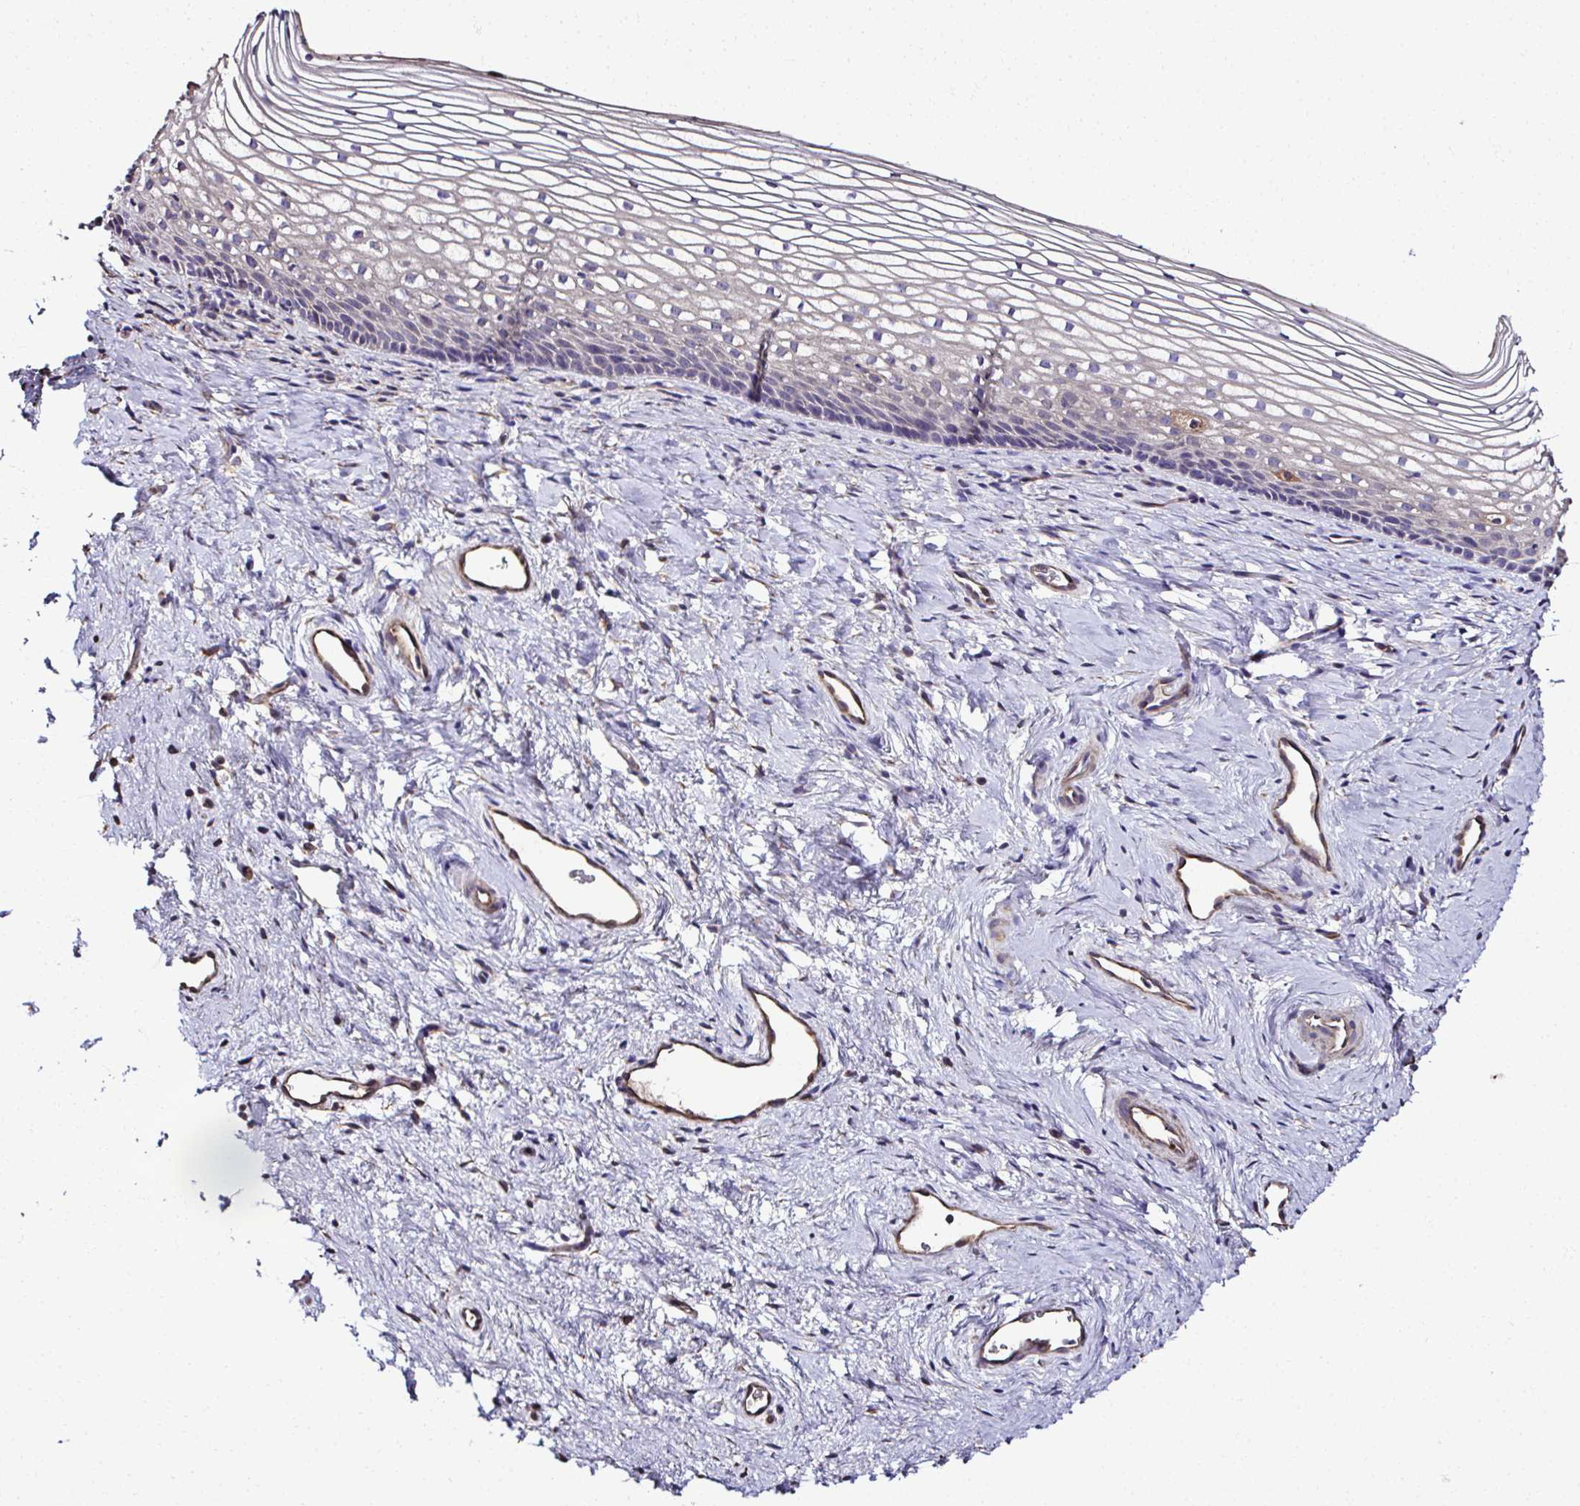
{"staining": {"intensity": "weak", "quantity": "<25%", "location": "cytoplasmic/membranous"}, "tissue": "vagina", "cell_type": "Squamous epithelial cells", "image_type": "normal", "snomed": [{"axis": "morphology", "description": "Normal tissue, NOS"}, {"axis": "topography", "description": "Vagina"}], "caption": "DAB immunohistochemical staining of unremarkable vagina shows no significant staining in squamous epithelial cells.", "gene": "CCDC85C", "patient": {"sex": "female", "age": 51}}